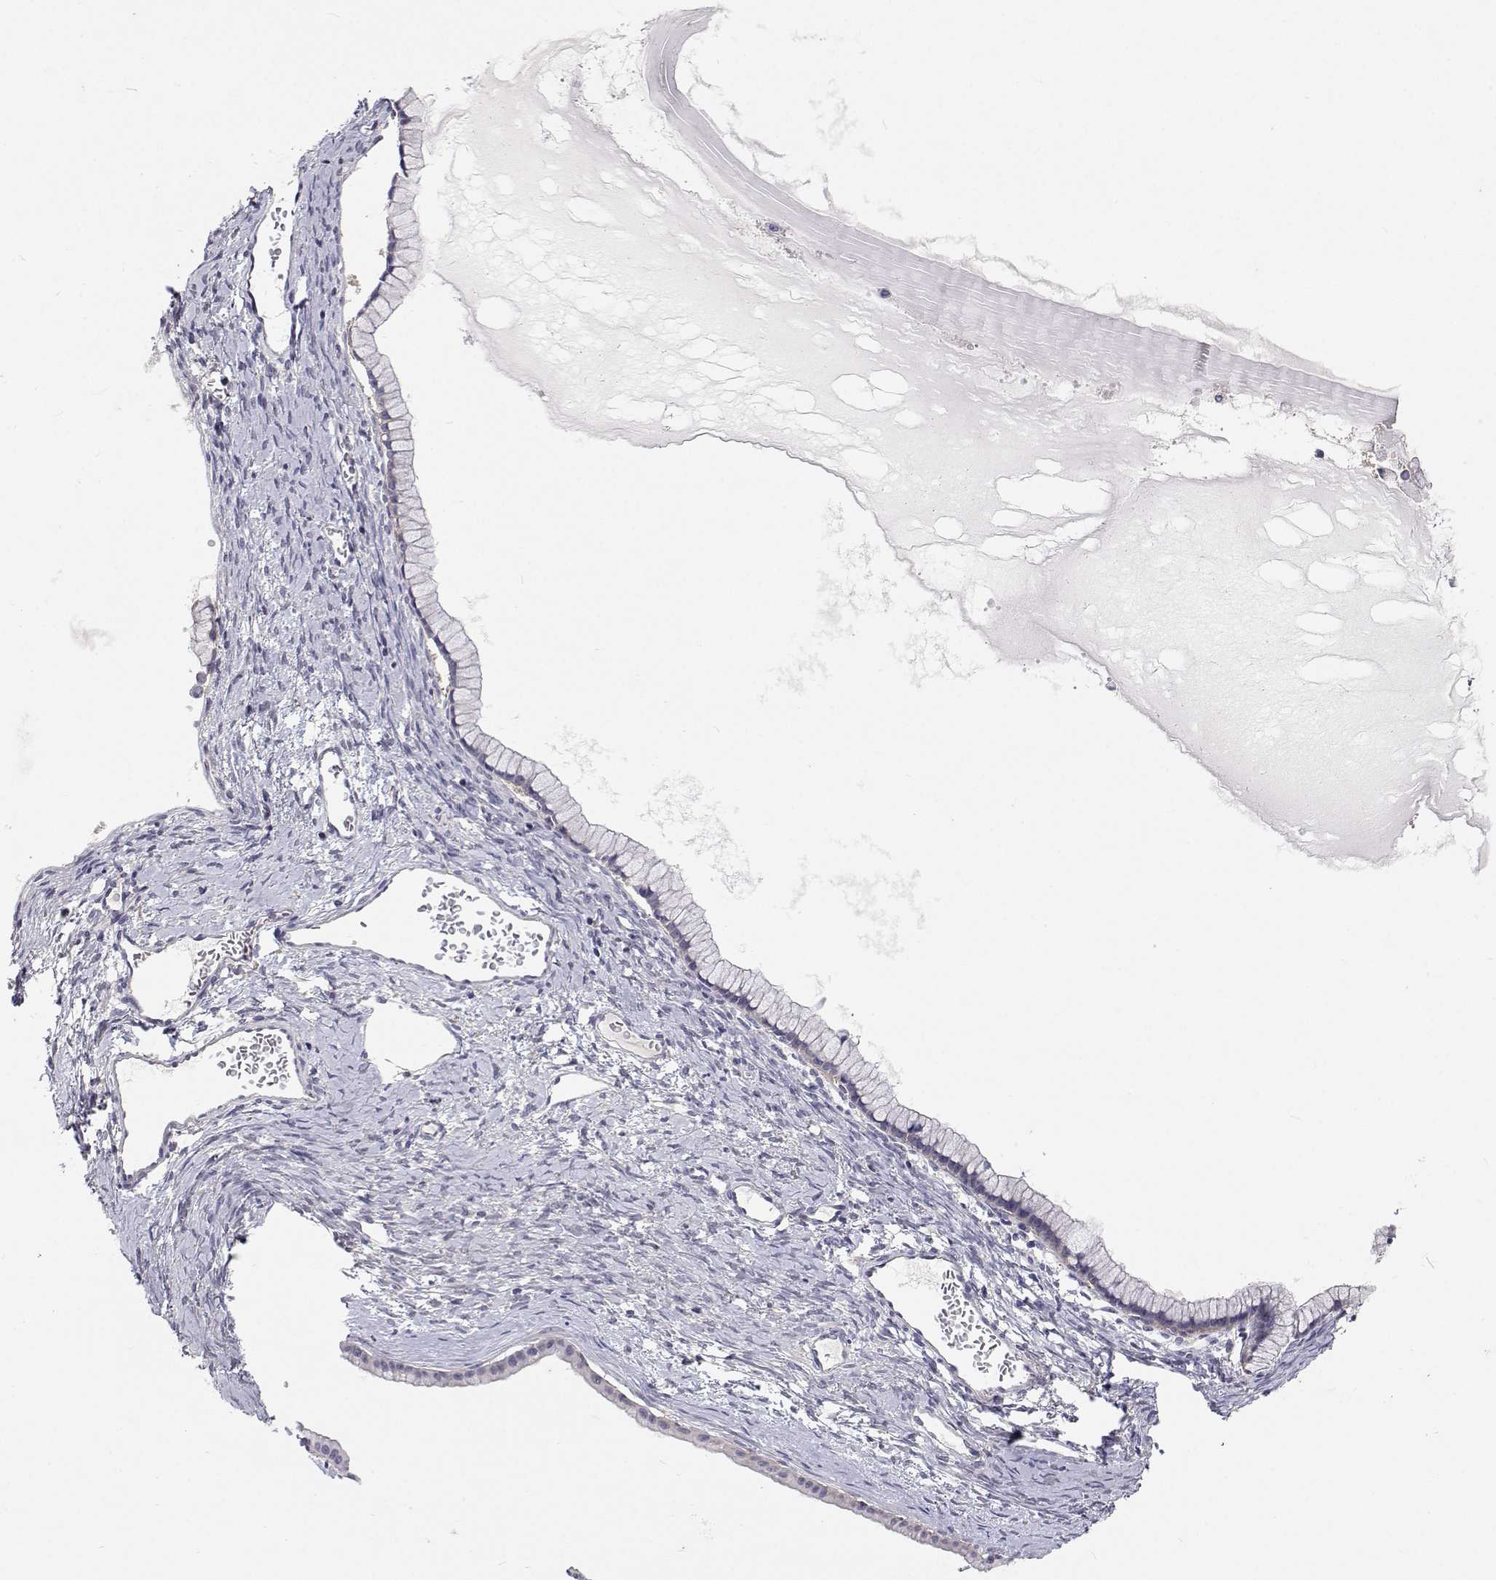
{"staining": {"intensity": "negative", "quantity": "none", "location": "none"}, "tissue": "ovarian cancer", "cell_type": "Tumor cells", "image_type": "cancer", "snomed": [{"axis": "morphology", "description": "Cystadenocarcinoma, mucinous, NOS"}, {"axis": "topography", "description": "Ovary"}], "caption": "There is no significant staining in tumor cells of ovarian mucinous cystadenocarcinoma. (IHC, brightfield microscopy, high magnification).", "gene": "MYPN", "patient": {"sex": "female", "age": 41}}